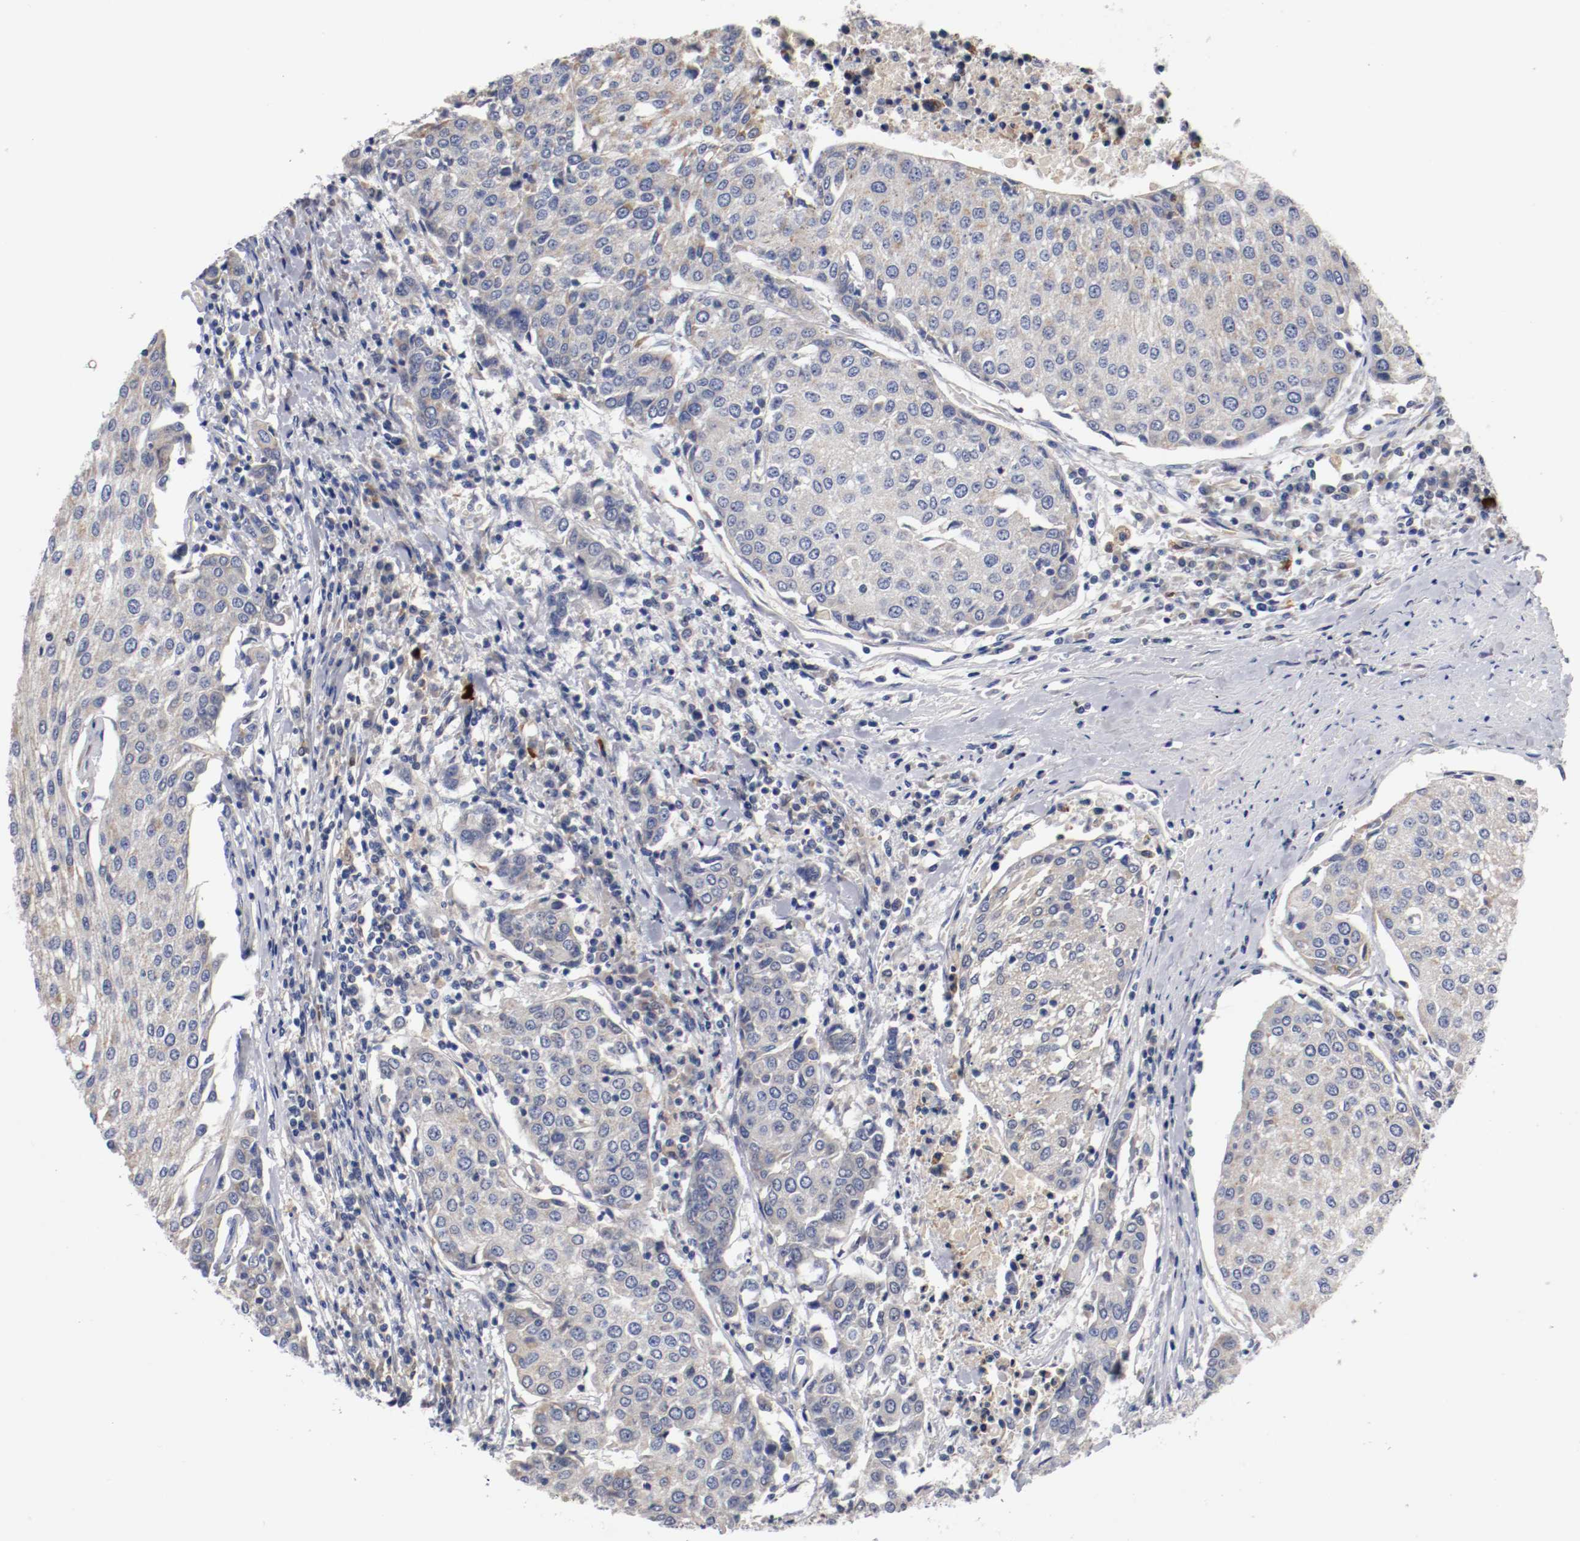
{"staining": {"intensity": "weak", "quantity": "<25%", "location": "cytoplasmic/membranous"}, "tissue": "urothelial cancer", "cell_type": "Tumor cells", "image_type": "cancer", "snomed": [{"axis": "morphology", "description": "Urothelial carcinoma, High grade"}, {"axis": "topography", "description": "Urinary bladder"}], "caption": "Micrograph shows no significant protein expression in tumor cells of urothelial cancer.", "gene": "PCSK6", "patient": {"sex": "female", "age": 85}}